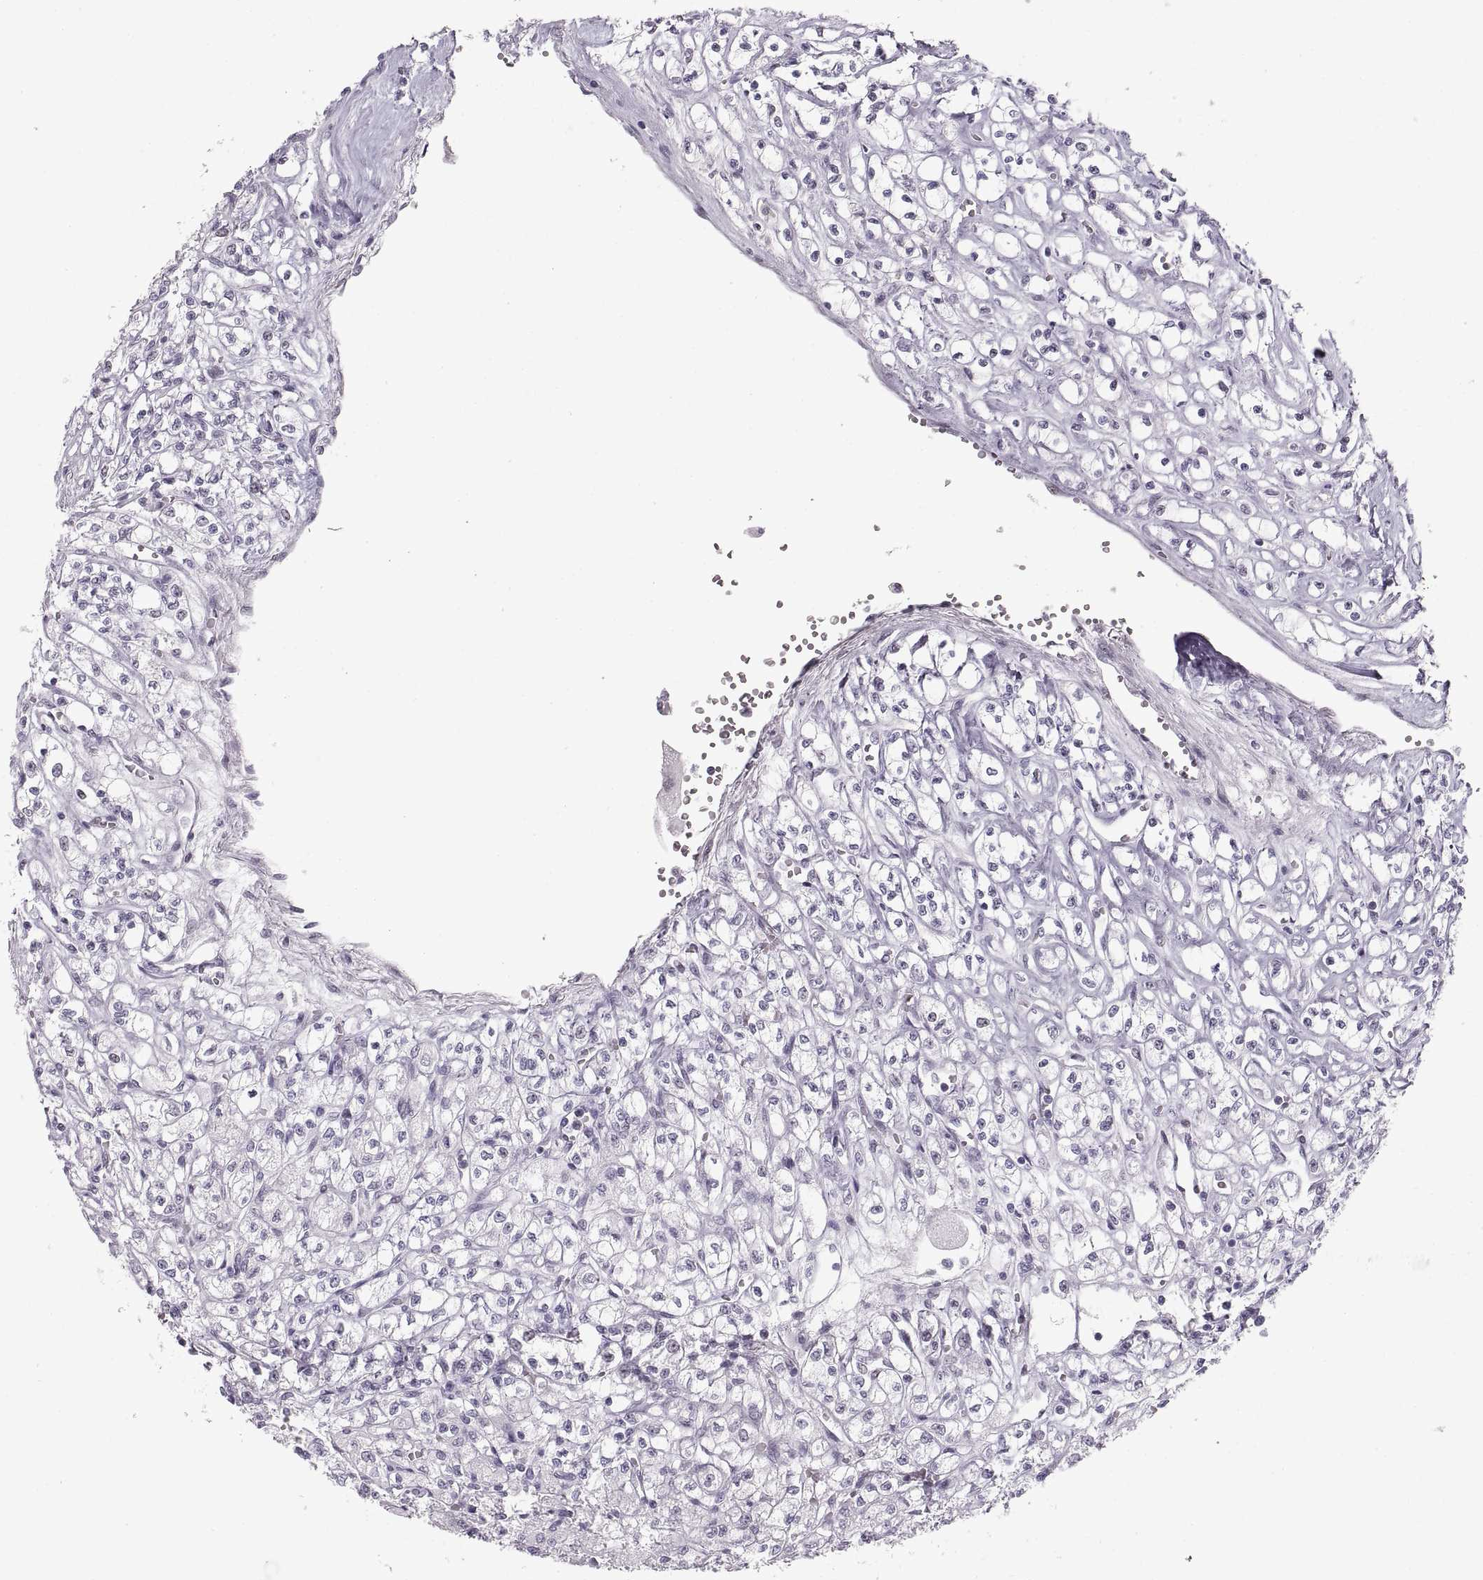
{"staining": {"intensity": "negative", "quantity": "none", "location": "none"}, "tissue": "renal cancer", "cell_type": "Tumor cells", "image_type": "cancer", "snomed": [{"axis": "morphology", "description": "Adenocarcinoma, NOS"}, {"axis": "topography", "description": "Kidney"}], "caption": "IHC of human renal adenocarcinoma exhibits no staining in tumor cells.", "gene": "NANOS3", "patient": {"sex": "female", "age": 70}}